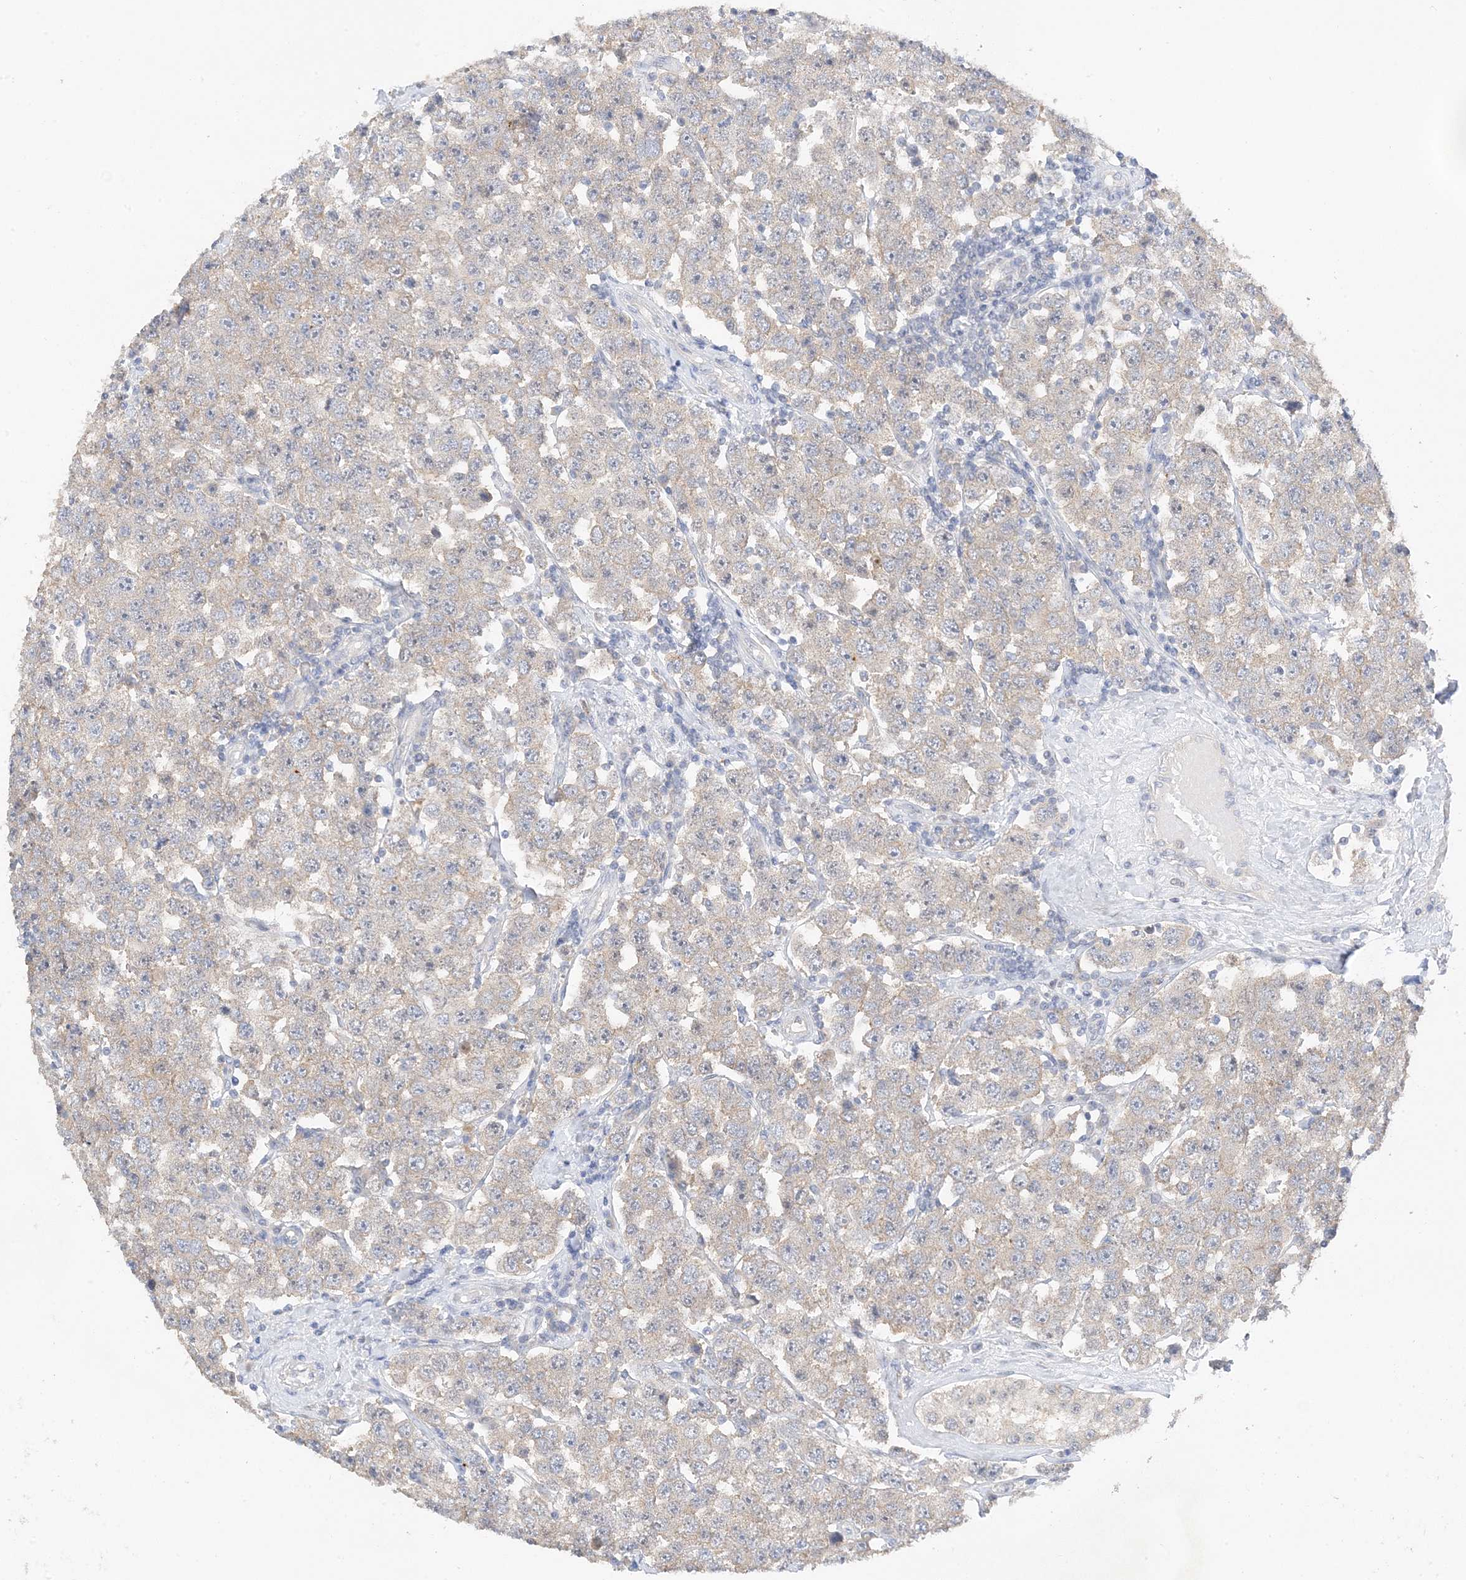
{"staining": {"intensity": "weak", "quantity": "25%-75%", "location": "cytoplasmic/membranous"}, "tissue": "testis cancer", "cell_type": "Tumor cells", "image_type": "cancer", "snomed": [{"axis": "morphology", "description": "Seminoma, NOS"}, {"axis": "topography", "description": "Testis"}], "caption": "High-power microscopy captured an immunohistochemistry micrograph of testis seminoma, revealing weak cytoplasmic/membranous staining in about 25%-75% of tumor cells.", "gene": "KIFBP", "patient": {"sex": "male", "age": 28}}